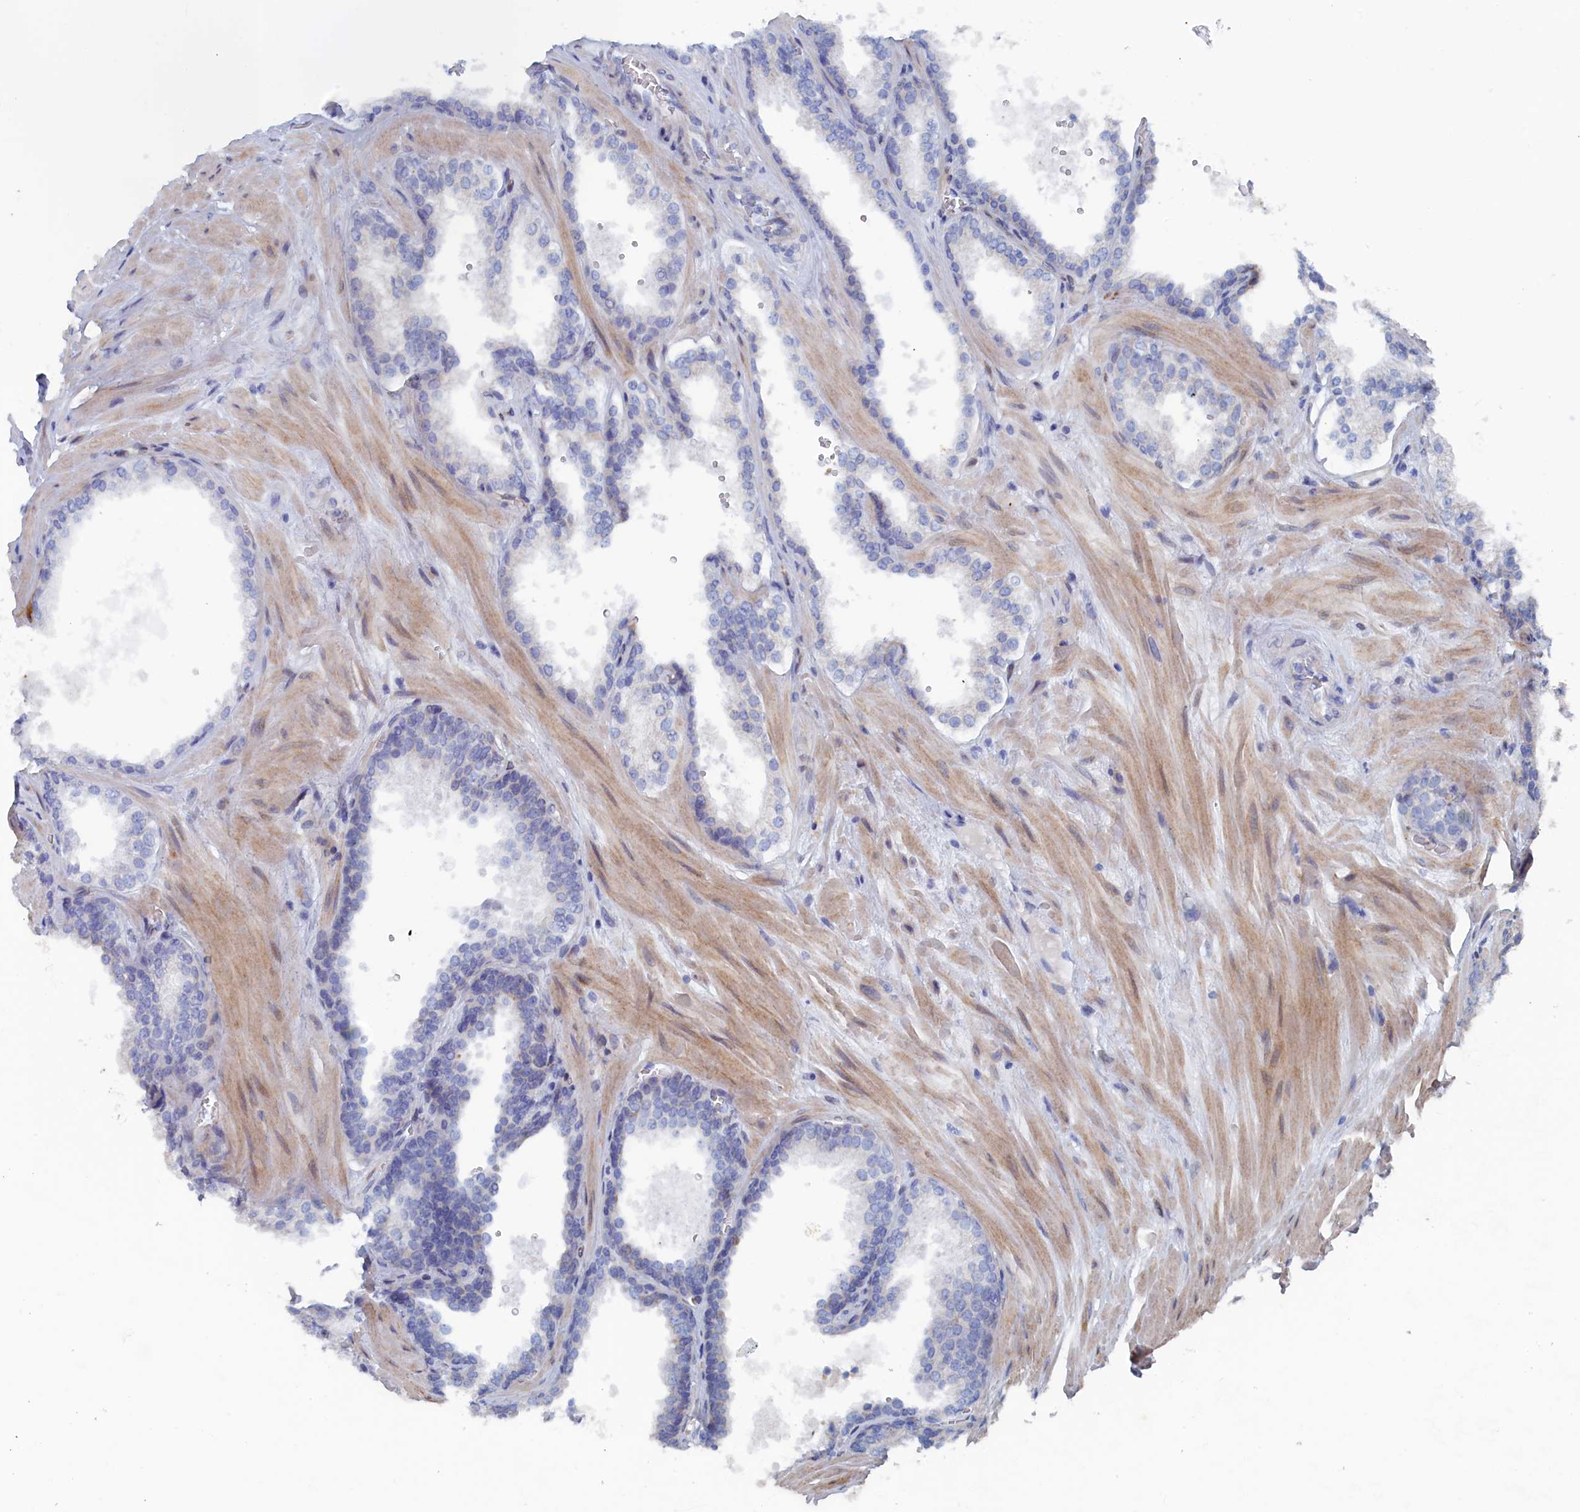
{"staining": {"intensity": "negative", "quantity": "none", "location": "none"}, "tissue": "prostate cancer", "cell_type": "Tumor cells", "image_type": "cancer", "snomed": [{"axis": "morphology", "description": "Adenocarcinoma, High grade"}, {"axis": "topography", "description": "Prostate"}], "caption": "Immunohistochemistry photomicrograph of neoplastic tissue: human prostate cancer stained with DAB (3,3'-diaminobenzidine) exhibits no significant protein expression in tumor cells.", "gene": "COG7", "patient": {"sex": "male", "age": 63}}